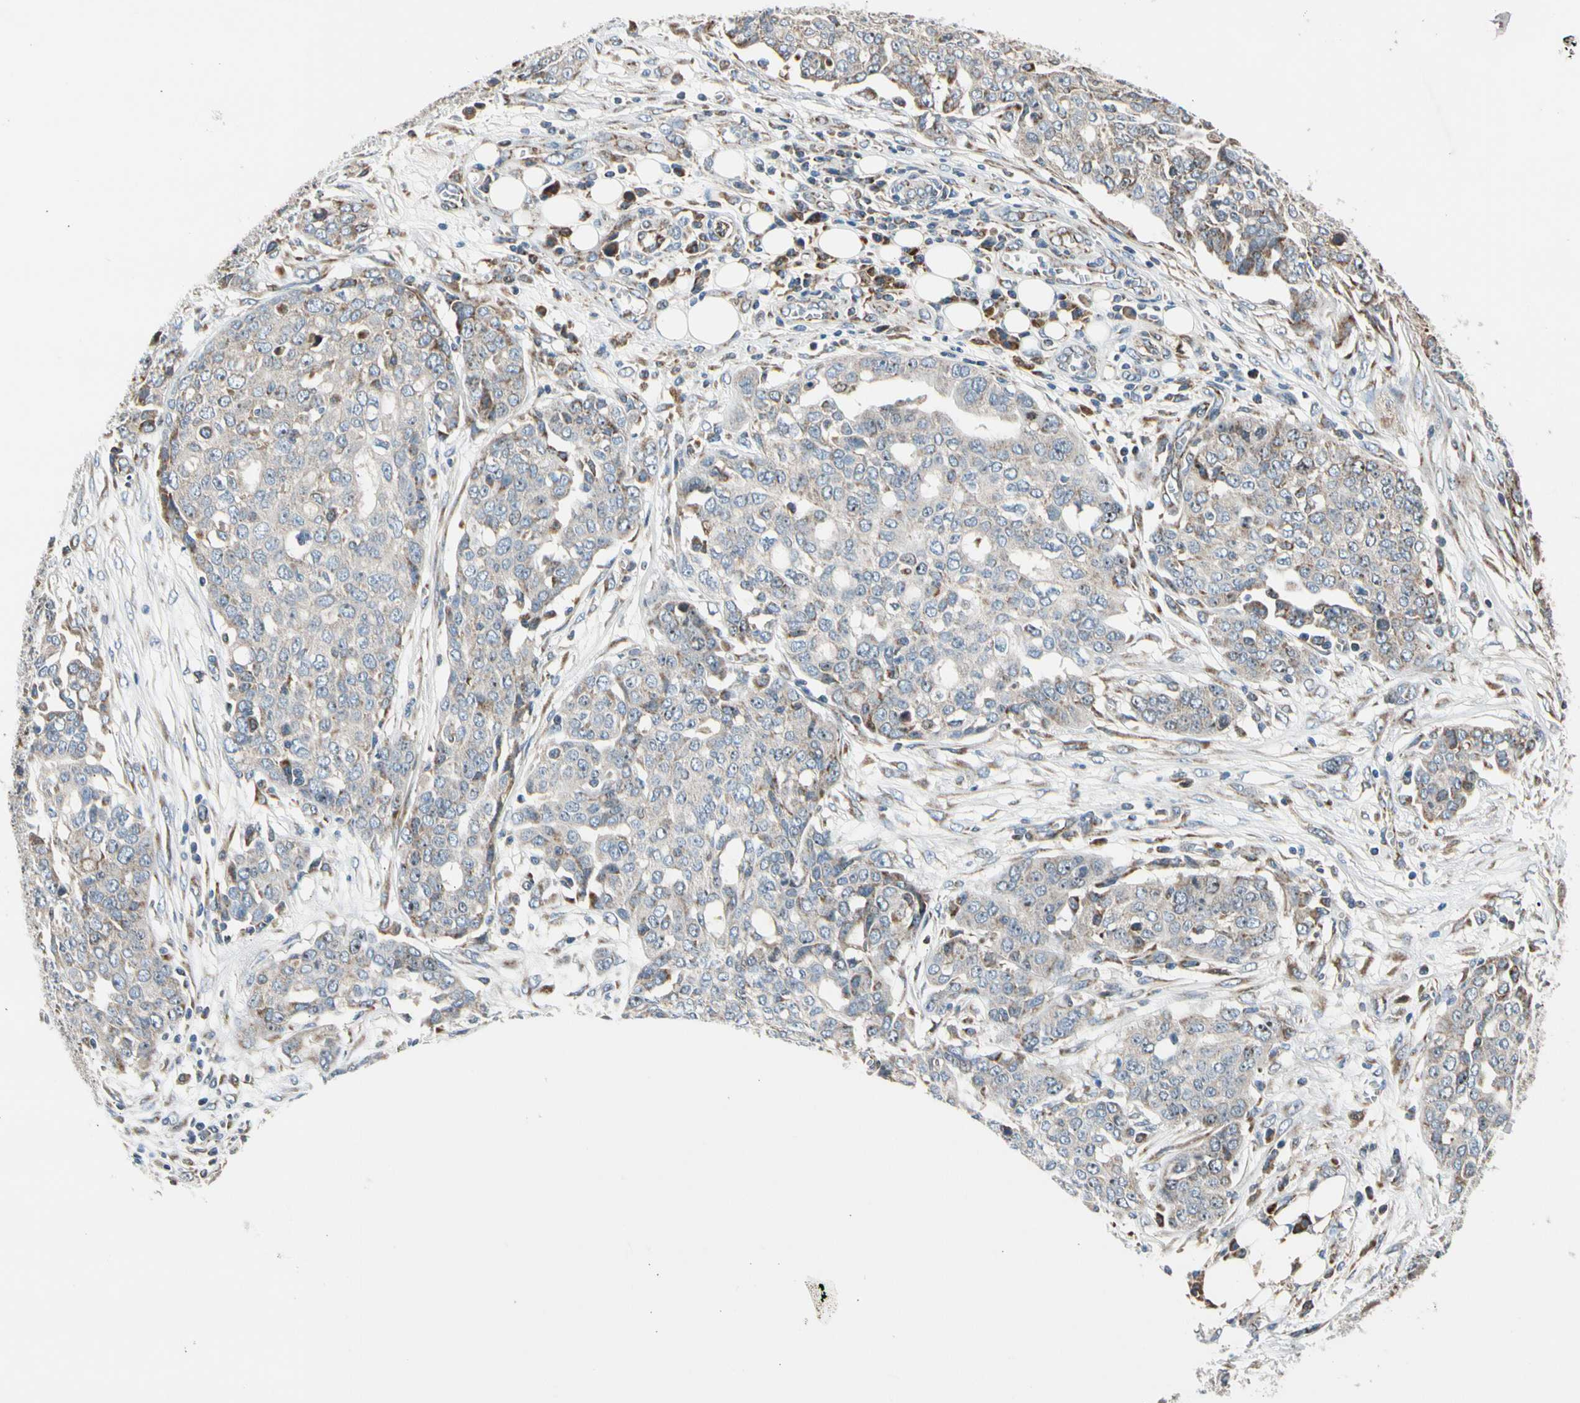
{"staining": {"intensity": "weak", "quantity": ">75%", "location": "cytoplasmic/membranous"}, "tissue": "ovarian cancer", "cell_type": "Tumor cells", "image_type": "cancer", "snomed": [{"axis": "morphology", "description": "Cystadenocarcinoma, serous, NOS"}, {"axis": "topography", "description": "Soft tissue"}, {"axis": "topography", "description": "Ovary"}], "caption": "Tumor cells display low levels of weak cytoplasmic/membranous positivity in about >75% of cells in human serous cystadenocarcinoma (ovarian).", "gene": "NPHP3", "patient": {"sex": "female", "age": 57}}